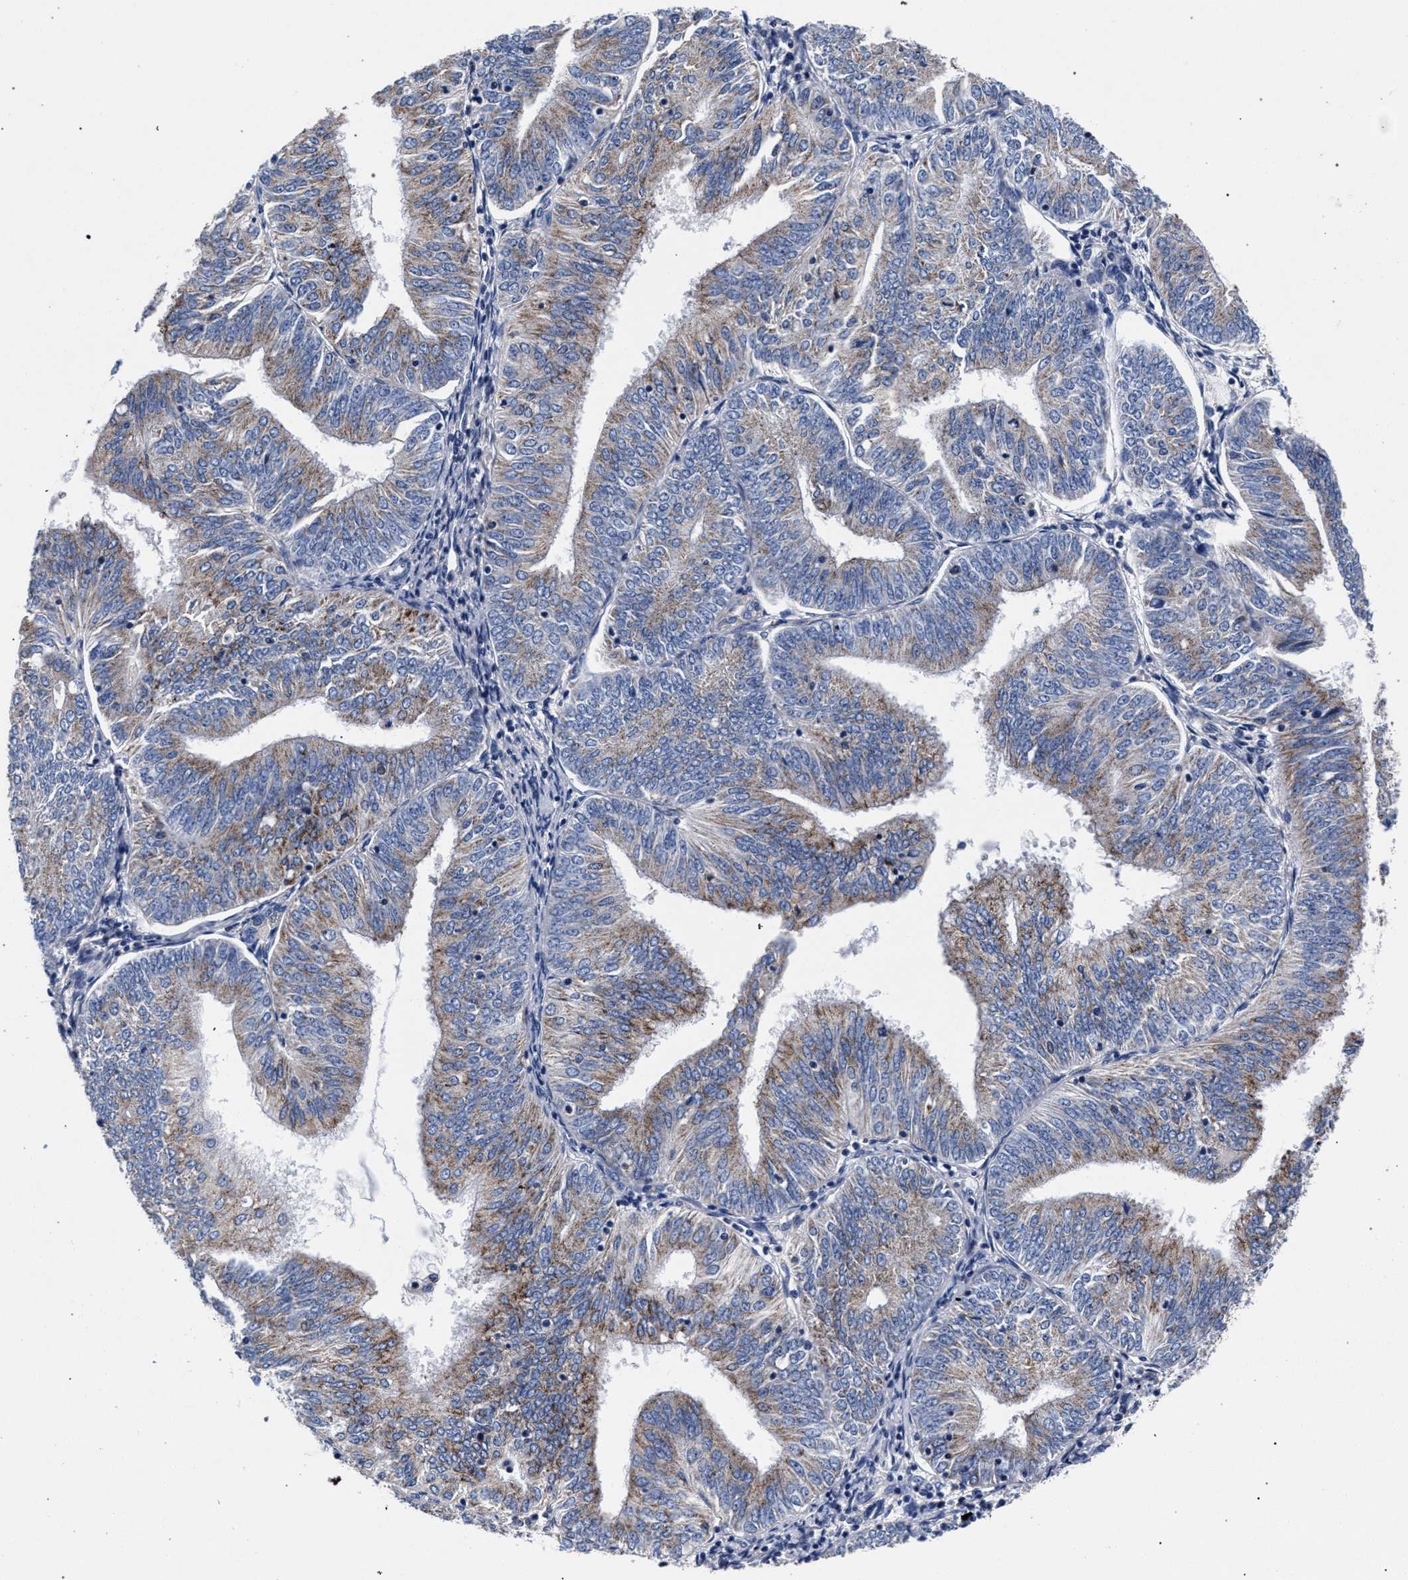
{"staining": {"intensity": "weak", "quantity": "25%-75%", "location": "cytoplasmic/membranous"}, "tissue": "endometrial cancer", "cell_type": "Tumor cells", "image_type": "cancer", "snomed": [{"axis": "morphology", "description": "Adenocarcinoma, NOS"}, {"axis": "topography", "description": "Endometrium"}], "caption": "Human adenocarcinoma (endometrial) stained with a brown dye demonstrates weak cytoplasmic/membranous positive staining in about 25%-75% of tumor cells.", "gene": "ACOX1", "patient": {"sex": "female", "age": 58}}